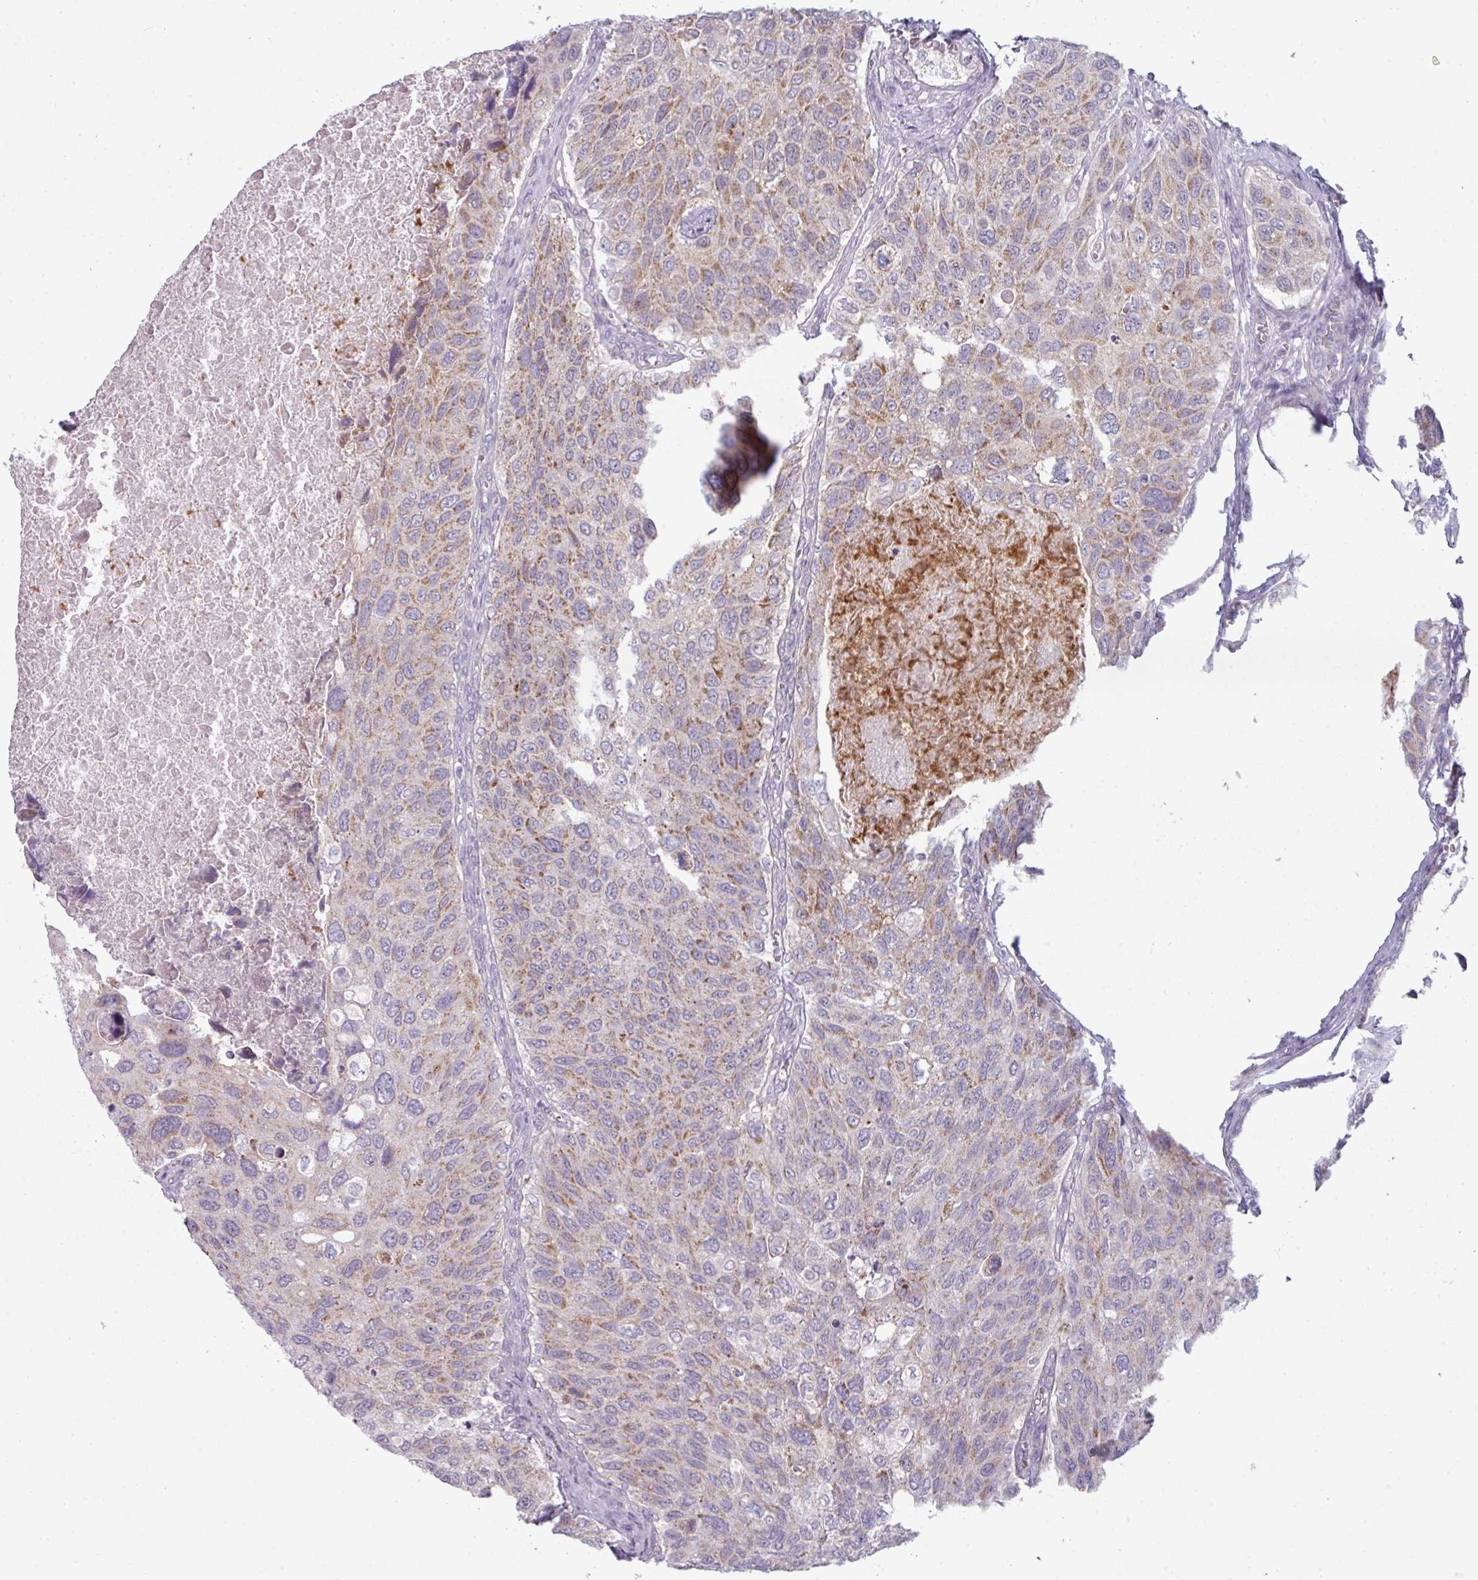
{"staining": {"intensity": "moderate", "quantity": "25%-75%", "location": "cytoplasmic/membranous"}, "tissue": "urothelial cancer", "cell_type": "Tumor cells", "image_type": "cancer", "snomed": [{"axis": "morphology", "description": "Urothelial carcinoma, NOS"}, {"axis": "topography", "description": "Urinary bladder"}], "caption": "Immunohistochemistry of urothelial cancer exhibits medium levels of moderate cytoplasmic/membranous expression in approximately 25%-75% of tumor cells.", "gene": "ZNF615", "patient": {"sex": "male", "age": 80}}